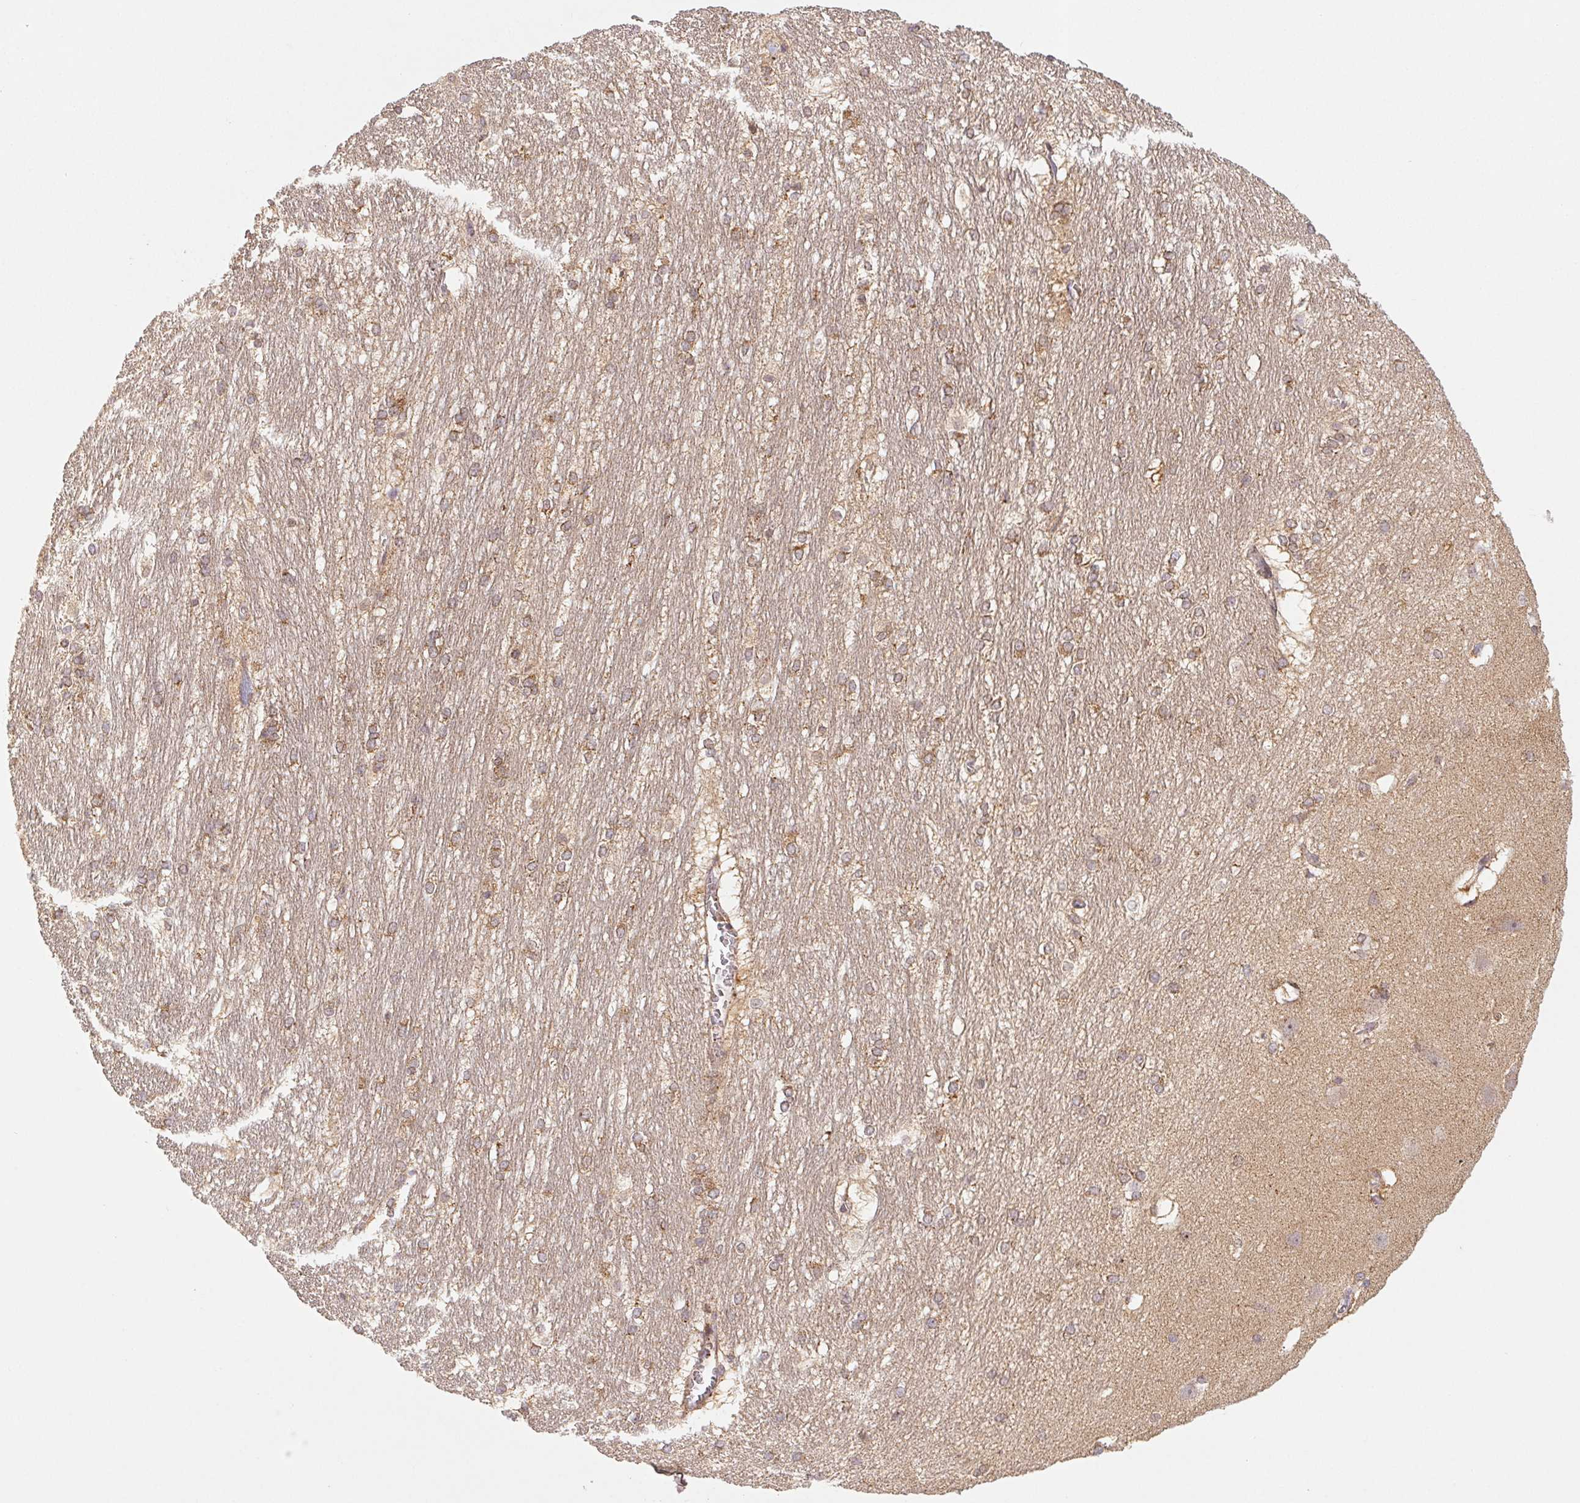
{"staining": {"intensity": "moderate", "quantity": "25%-75%", "location": "cytoplasmic/membranous"}, "tissue": "hippocampus", "cell_type": "Glial cells", "image_type": "normal", "snomed": [{"axis": "morphology", "description": "Normal tissue, NOS"}, {"axis": "topography", "description": "Cerebral cortex"}, {"axis": "topography", "description": "Hippocampus"}], "caption": "Brown immunohistochemical staining in benign hippocampus demonstrates moderate cytoplasmic/membranous expression in about 25%-75% of glial cells. (brown staining indicates protein expression, while blue staining denotes nuclei).", "gene": "MTHFD1L", "patient": {"sex": "female", "age": 19}}